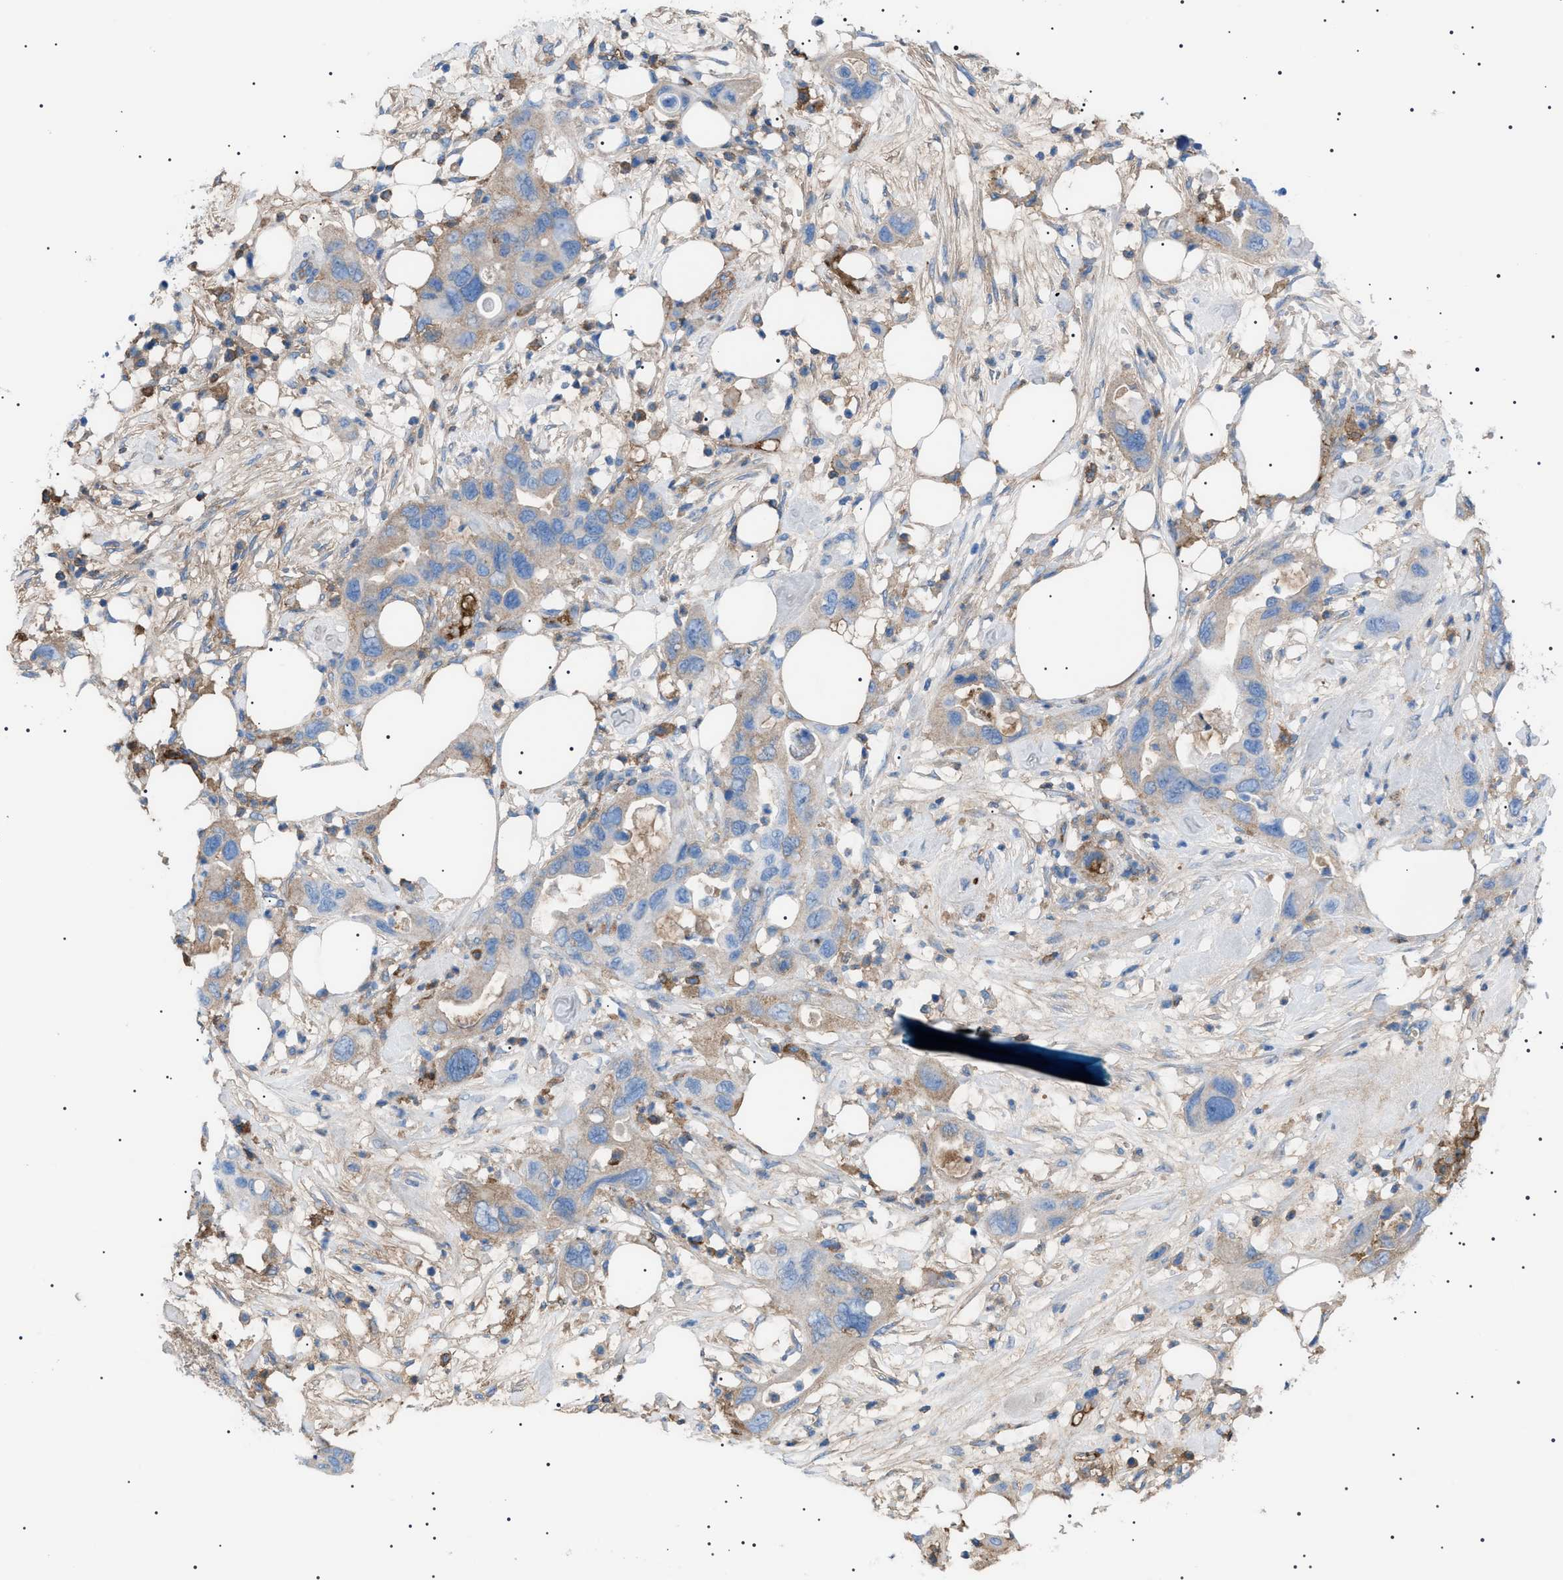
{"staining": {"intensity": "weak", "quantity": ">75%", "location": "cytoplasmic/membranous"}, "tissue": "pancreatic cancer", "cell_type": "Tumor cells", "image_type": "cancer", "snomed": [{"axis": "morphology", "description": "Adenocarcinoma, NOS"}, {"axis": "topography", "description": "Pancreas"}], "caption": "Adenocarcinoma (pancreatic) tissue demonstrates weak cytoplasmic/membranous staining in approximately >75% of tumor cells, visualized by immunohistochemistry.", "gene": "LPA", "patient": {"sex": "female", "age": 71}}